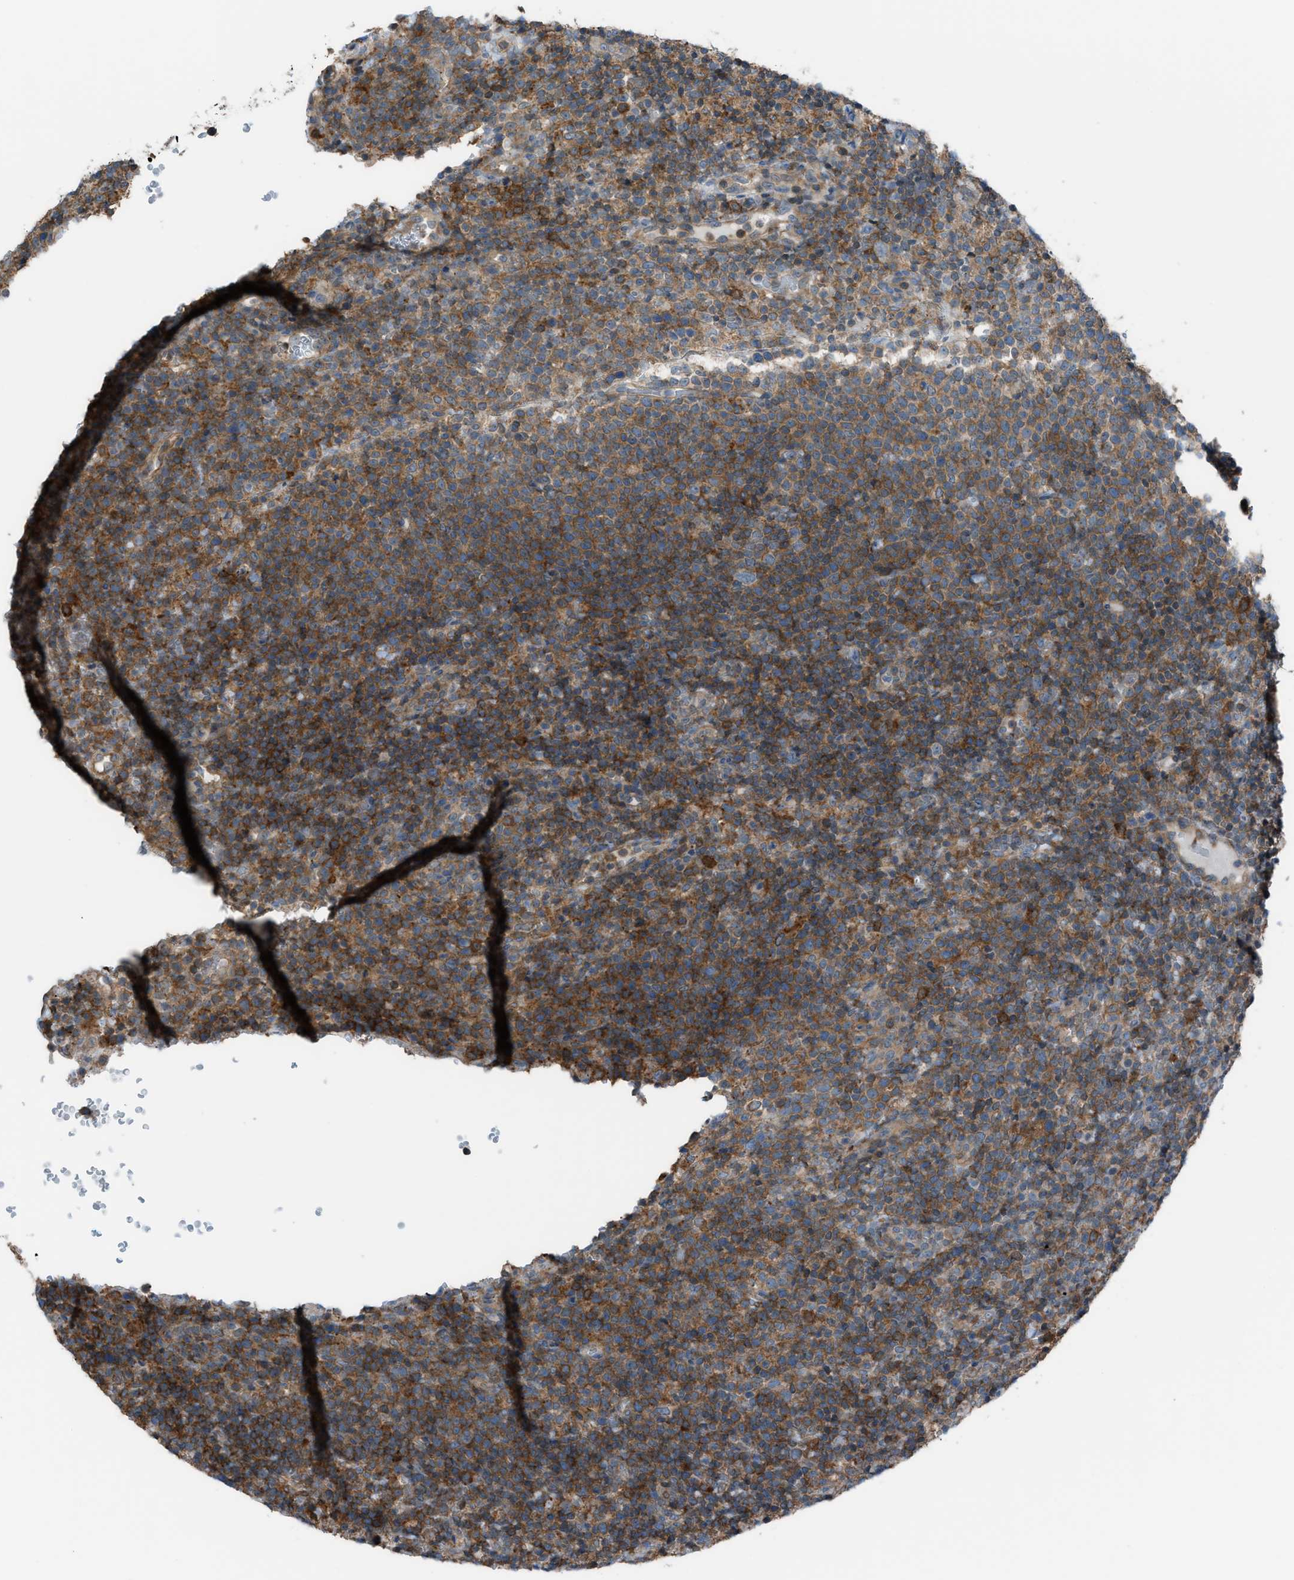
{"staining": {"intensity": "moderate", "quantity": ">75%", "location": "cytoplasmic/membranous"}, "tissue": "lymphoma", "cell_type": "Tumor cells", "image_type": "cancer", "snomed": [{"axis": "morphology", "description": "Malignant lymphoma, non-Hodgkin's type, High grade"}, {"axis": "topography", "description": "Lymph node"}], "caption": "High-power microscopy captured an IHC photomicrograph of lymphoma, revealing moderate cytoplasmic/membranous staining in about >75% of tumor cells.", "gene": "DYRK1A", "patient": {"sex": "male", "age": 61}}